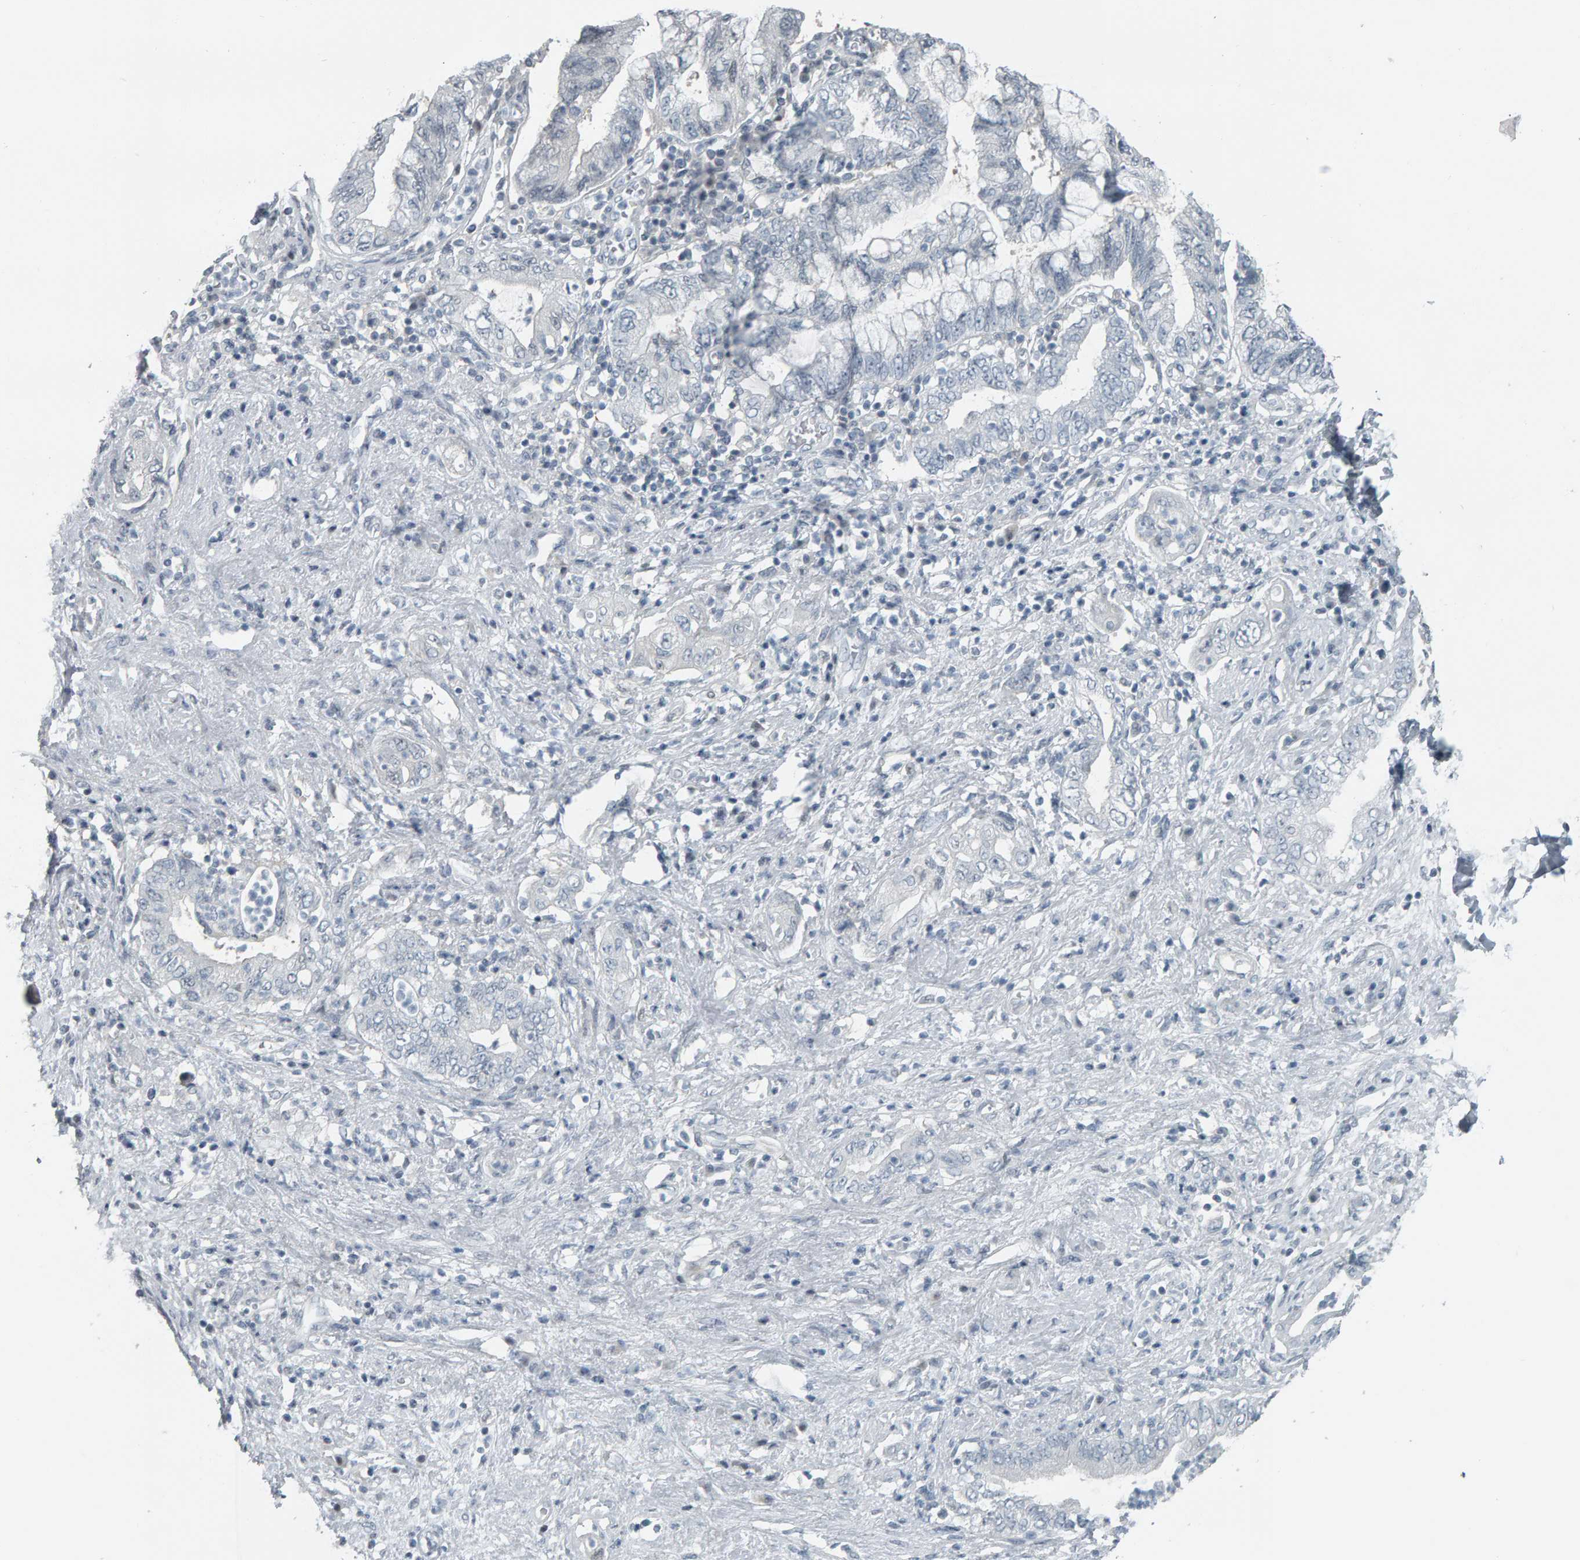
{"staining": {"intensity": "negative", "quantity": "none", "location": "none"}, "tissue": "pancreatic cancer", "cell_type": "Tumor cells", "image_type": "cancer", "snomed": [{"axis": "morphology", "description": "Adenocarcinoma, NOS"}, {"axis": "topography", "description": "Pancreas"}], "caption": "Immunohistochemistry (IHC) histopathology image of pancreatic cancer stained for a protein (brown), which reveals no positivity in tumor cells.", "gene": "PYY", "patient": {"sex": "female", "age": 73}}